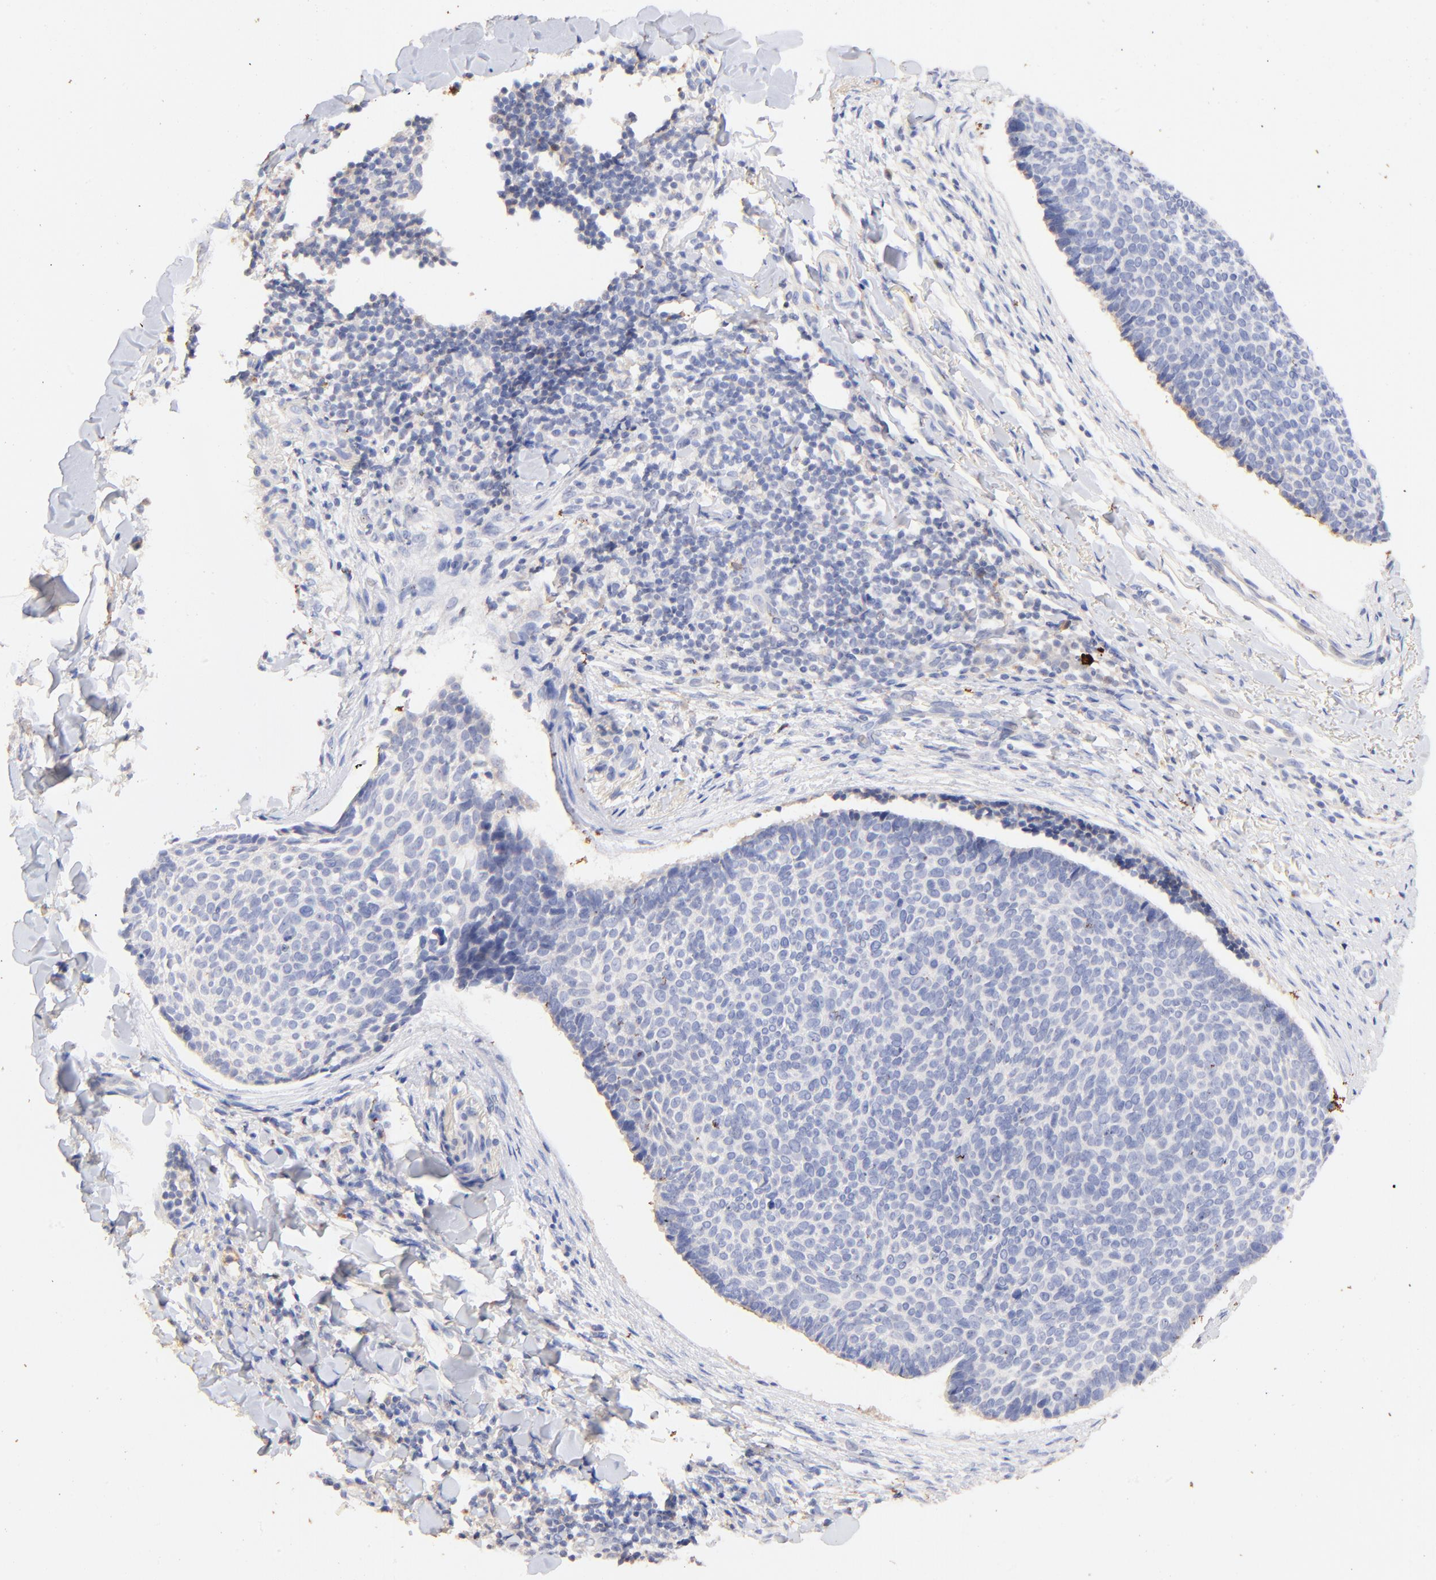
{"staining": {"intensity": "negative", "quantity": "none", "location": "none"}, "tissue": "skin cancer", "cell_type": "Tumor cells", "image_type": "cancer", "snomed": [{"axis": "morphology", "description": "Normal tissue, NOS"}, {"axis": "morphology", "description": "Basal cell carcinoma"}, {"axis": "topography", "description": "Skin"}], "caption": "IHC histopathology image of neoplastic tissue: human skin cancer (basal cell carcinoma) stained with DAB (3,3'-diaminobenzidine) shows no significant protein positivity in tumor cells.", "gene": "IGLV7-43", "patient": {"sex": "female", "age": 57}}